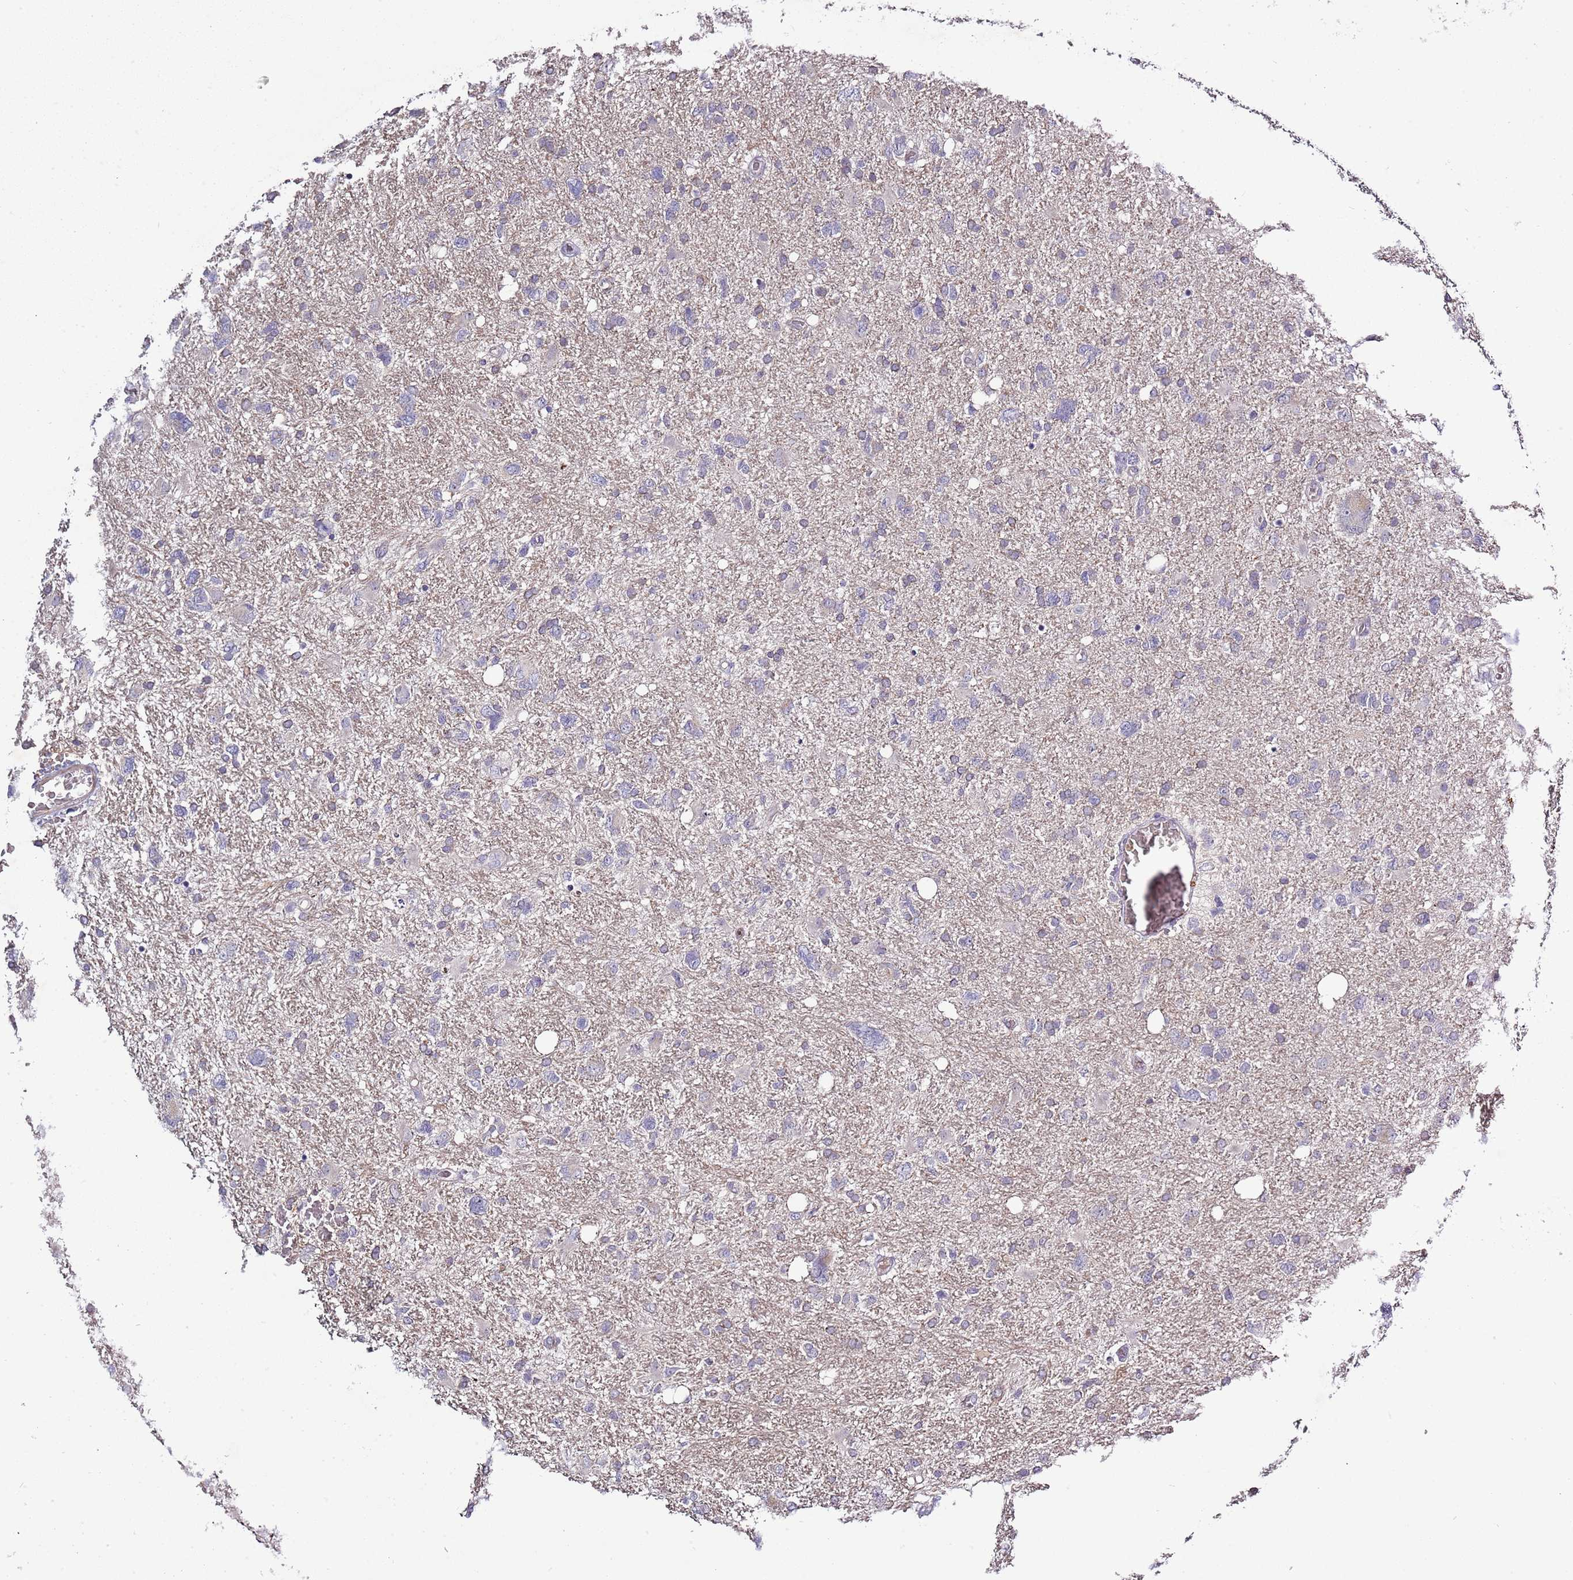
{"staining": {"intensity": "negative", "quantity": "none", "location": "none"}, "tissue": "glioma", "cell_type": "Tumor cells", "image_type": "cancer", "snomed": [{"axis": "morphology", "description": "Glioma, malignant, High grade"}, {"axis": "topography", "description": "Brain"}], "caption": "Immunohistochemistry photomicrograph of neoplastic tissue: human glioma stained with DAB reveals no significant protein expression in tumor cells.", "gene": "P2RY13", "patient": {"sex": "male", "age": 61}}